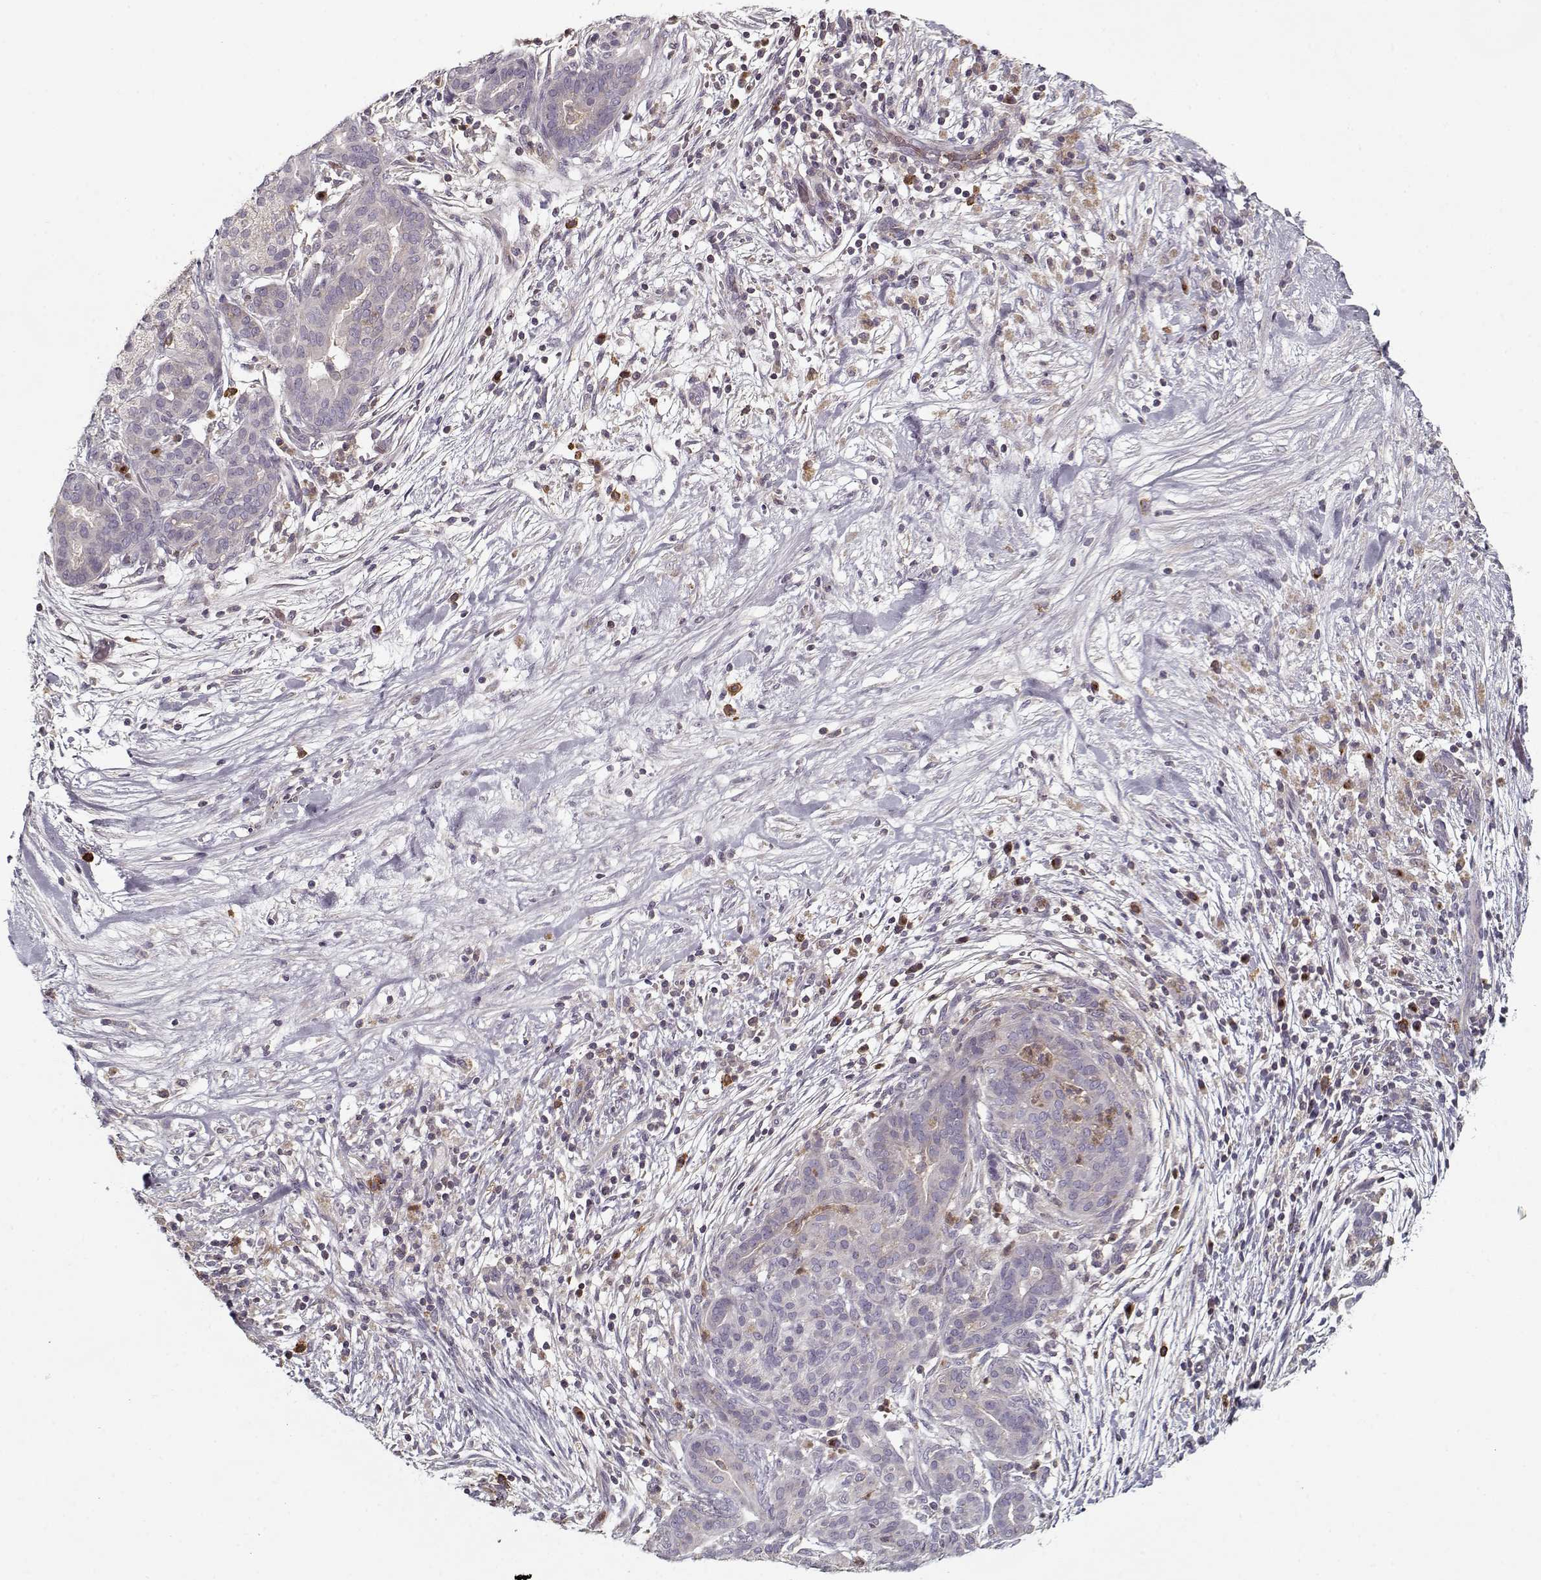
{"staining": {"intensity": "negative", "quantity": "none", "location": "none"}, "tissue": "pancreatic cancer", "cell_type": "Tumor cells", "image_type": "cancer", "snomed": [{"axis": "morphology", "description": "Adenocarcinoma, NOS"}, {"axis": "topography", "description": "Pancreas"}], "caption": "A high-resolution histopathology image shows immunohistochemistry staining of adenocarcinoma (pancreatic), which reveals no significant positivity in tumor cells.", "gene": "UNC13D", "patient": {"sex": "male", "age": 44}}